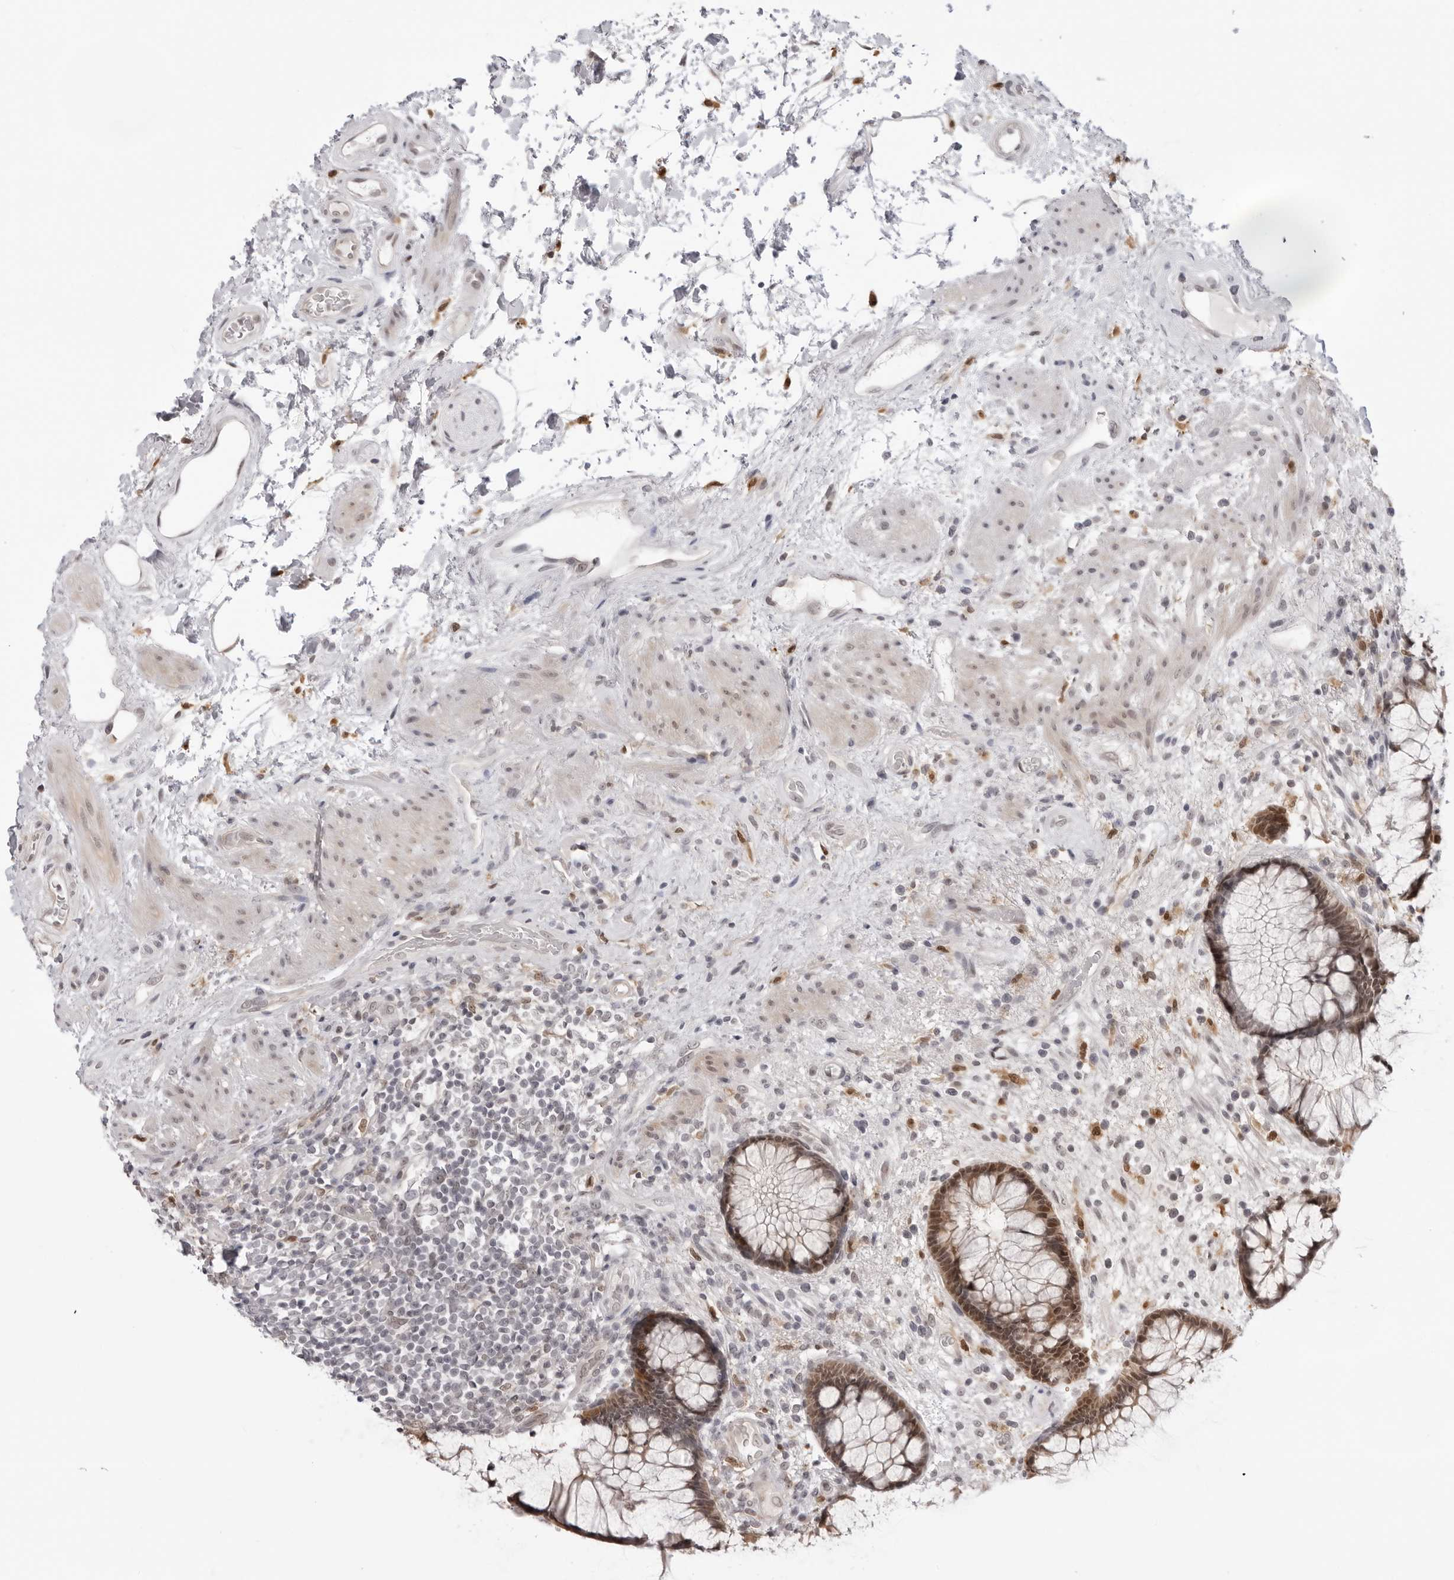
{"staining": {"intensity": "moderate", "quantity": ">75%", "location": "cytoplasmic/membranous,nuclear"}, "tissue": "rectum", "cell_type": "Glandular cells", "image_type": "normal", "snomed": [{"axis": "morphology", "description": "Normal tissue, NOS"}, {"axis": "topography", "description": "Rectum"}], "caption": "Glandular cells display moderate cytoplasmic/membranous,nuclear staining in about >75% of cells in benign rectum.", "gene": "SRGAP2", "patient": {"sex": "male", "age": 51}}